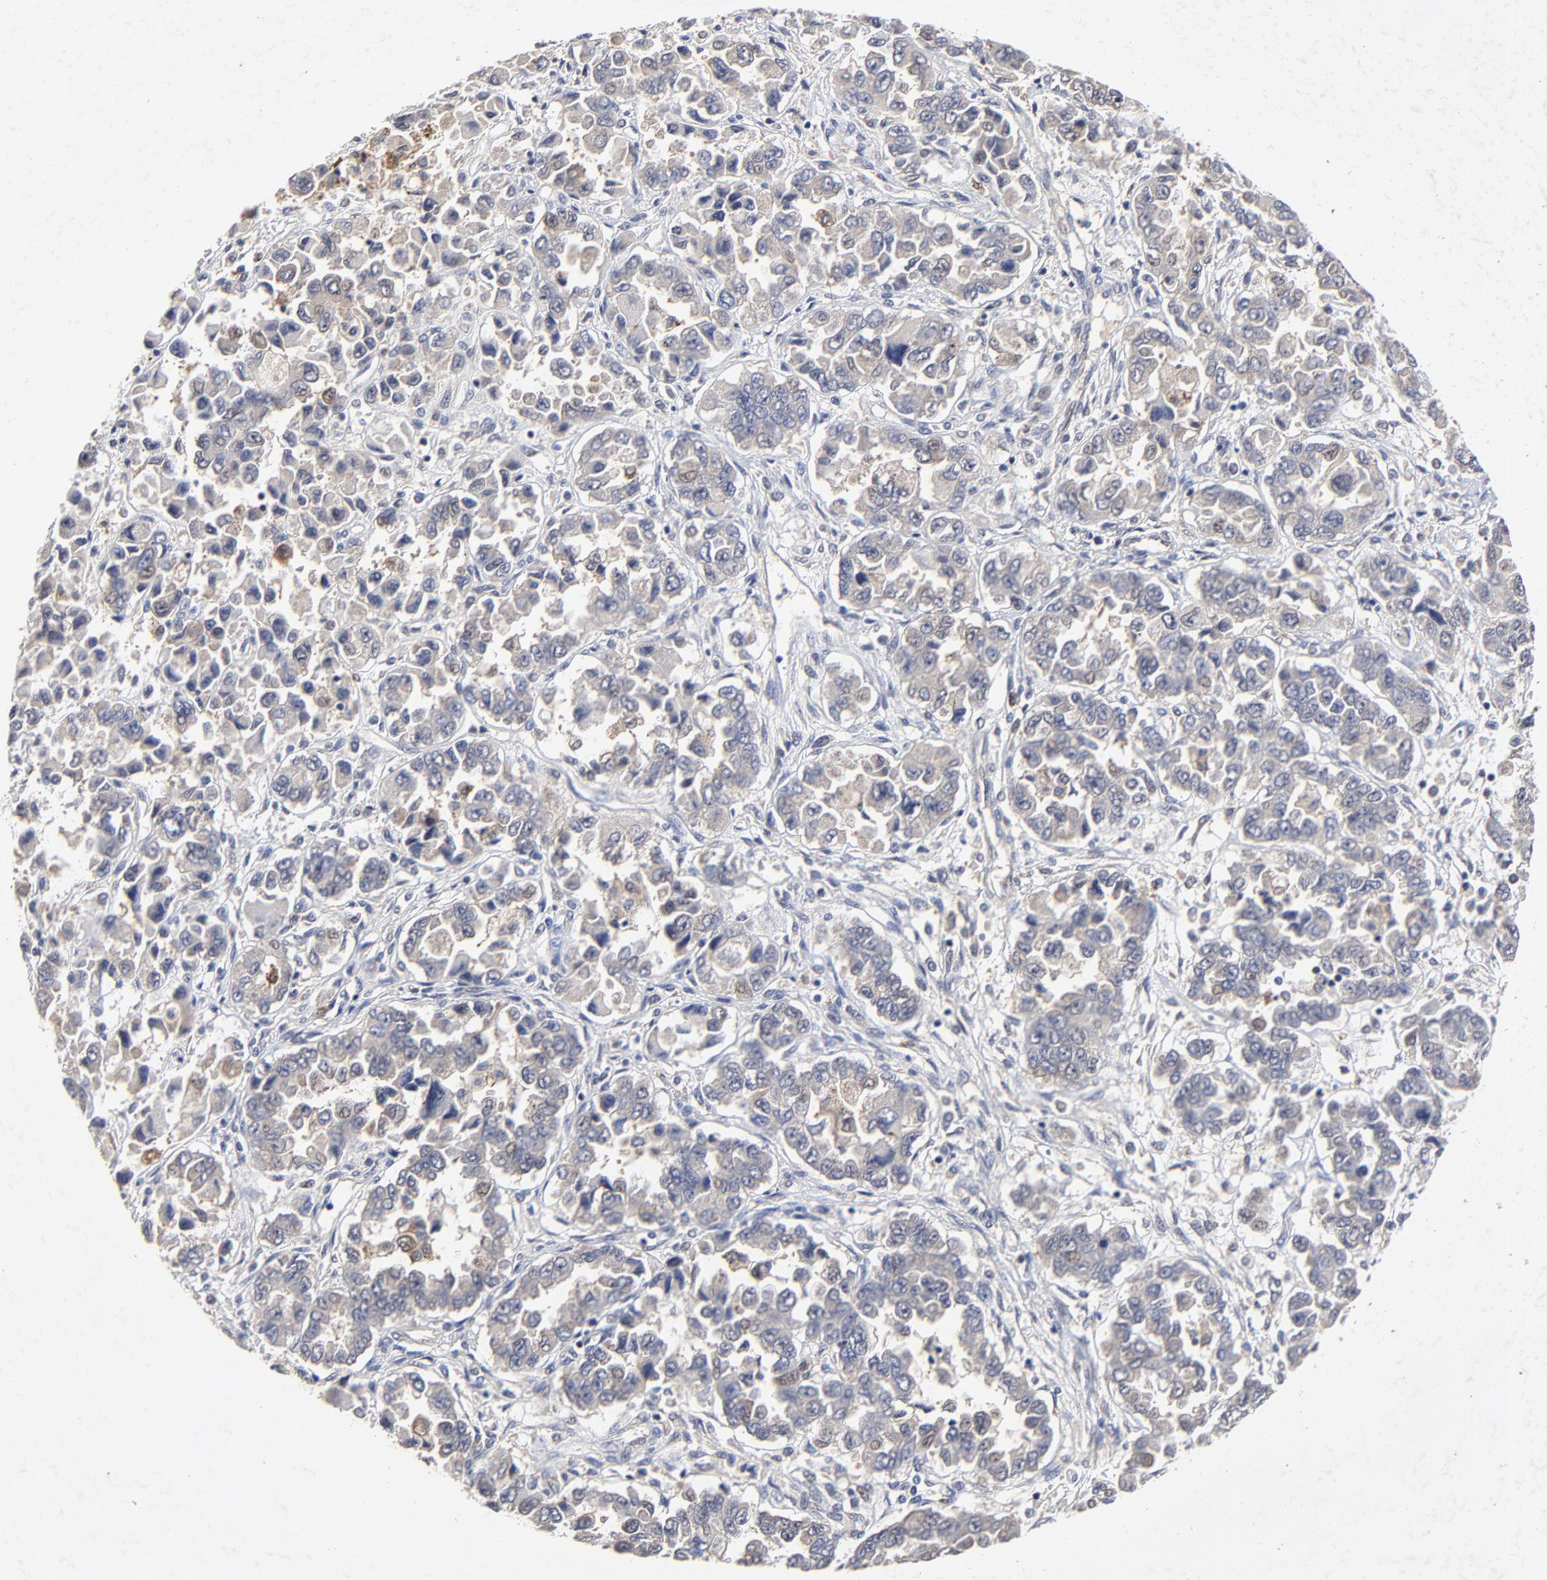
{"staining": {"intensity": "weak", "quantity": ">75%", "location": "cytoplasmic/membranous"}, "tissue": "ovarian cancer", "cell_type": "Tumor cells", "image_type": "cancer", "snomed": [{"axis": "morphology", "description": "Cystadenocarcinoma, serous, NOS"}, {"axis": "topography", "description": "Ovary"}], "caption": "Ovarian cancer (serous cystadenocarcinoma) stained with DAB (3,3'-diaminobenzidine) immunohistochemistry (IHC) demonstrates low levels of weak cytoplasmic/membranous expression in about >75% of tumor cells. The staining is performed using DAB (3,3'-diaminobenzidine) brown chromogen to label protein expression. The nuclei are counter-stained blue using hematoxylin.", "gene": "LGALS3", "patient": {"sex": "female", "age": 84}}